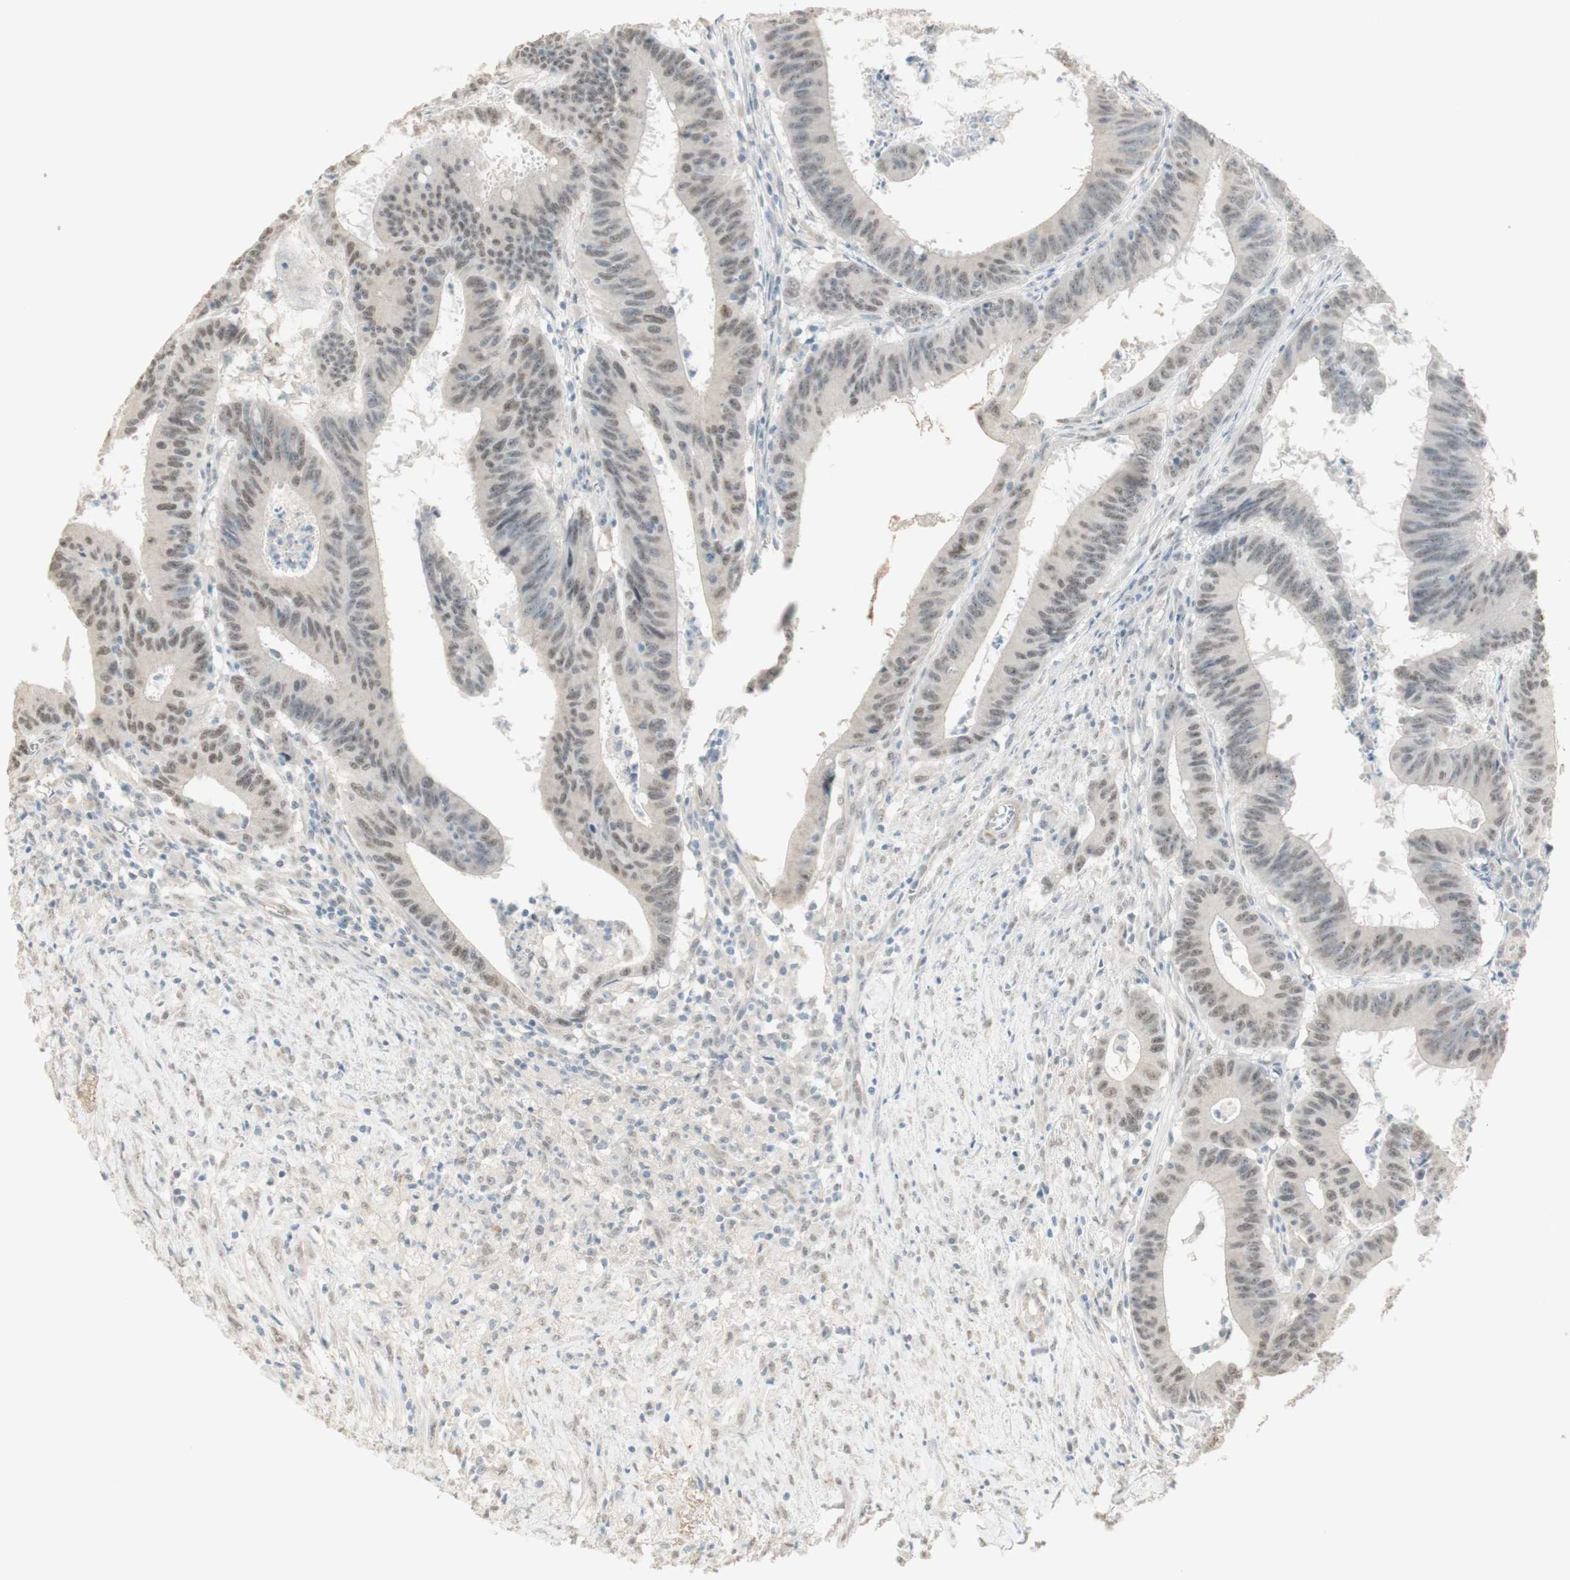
{"staining": {"intensity": "weak", "quantity": "25%-75%", "location": "cytoplasmic/membranous,nuclear"}, "tissue": "colorectal cancer", "cell_type": "Tumor cells", "image_type": "cancer", "snomed": [{"axis": "morphology", "description": "Adenocarcinoma, NOS"}, {"axis": "topography", "description": "Colon"}], "caption": "Human colorectal cancer stained with a brown dye exhibits weak cytoplasmic/membranous and nuclear positive positivity in about 25%-75% of tumor cells.", "gene": "MUC3A", "patient": {"sex": "male", "age": 45}}